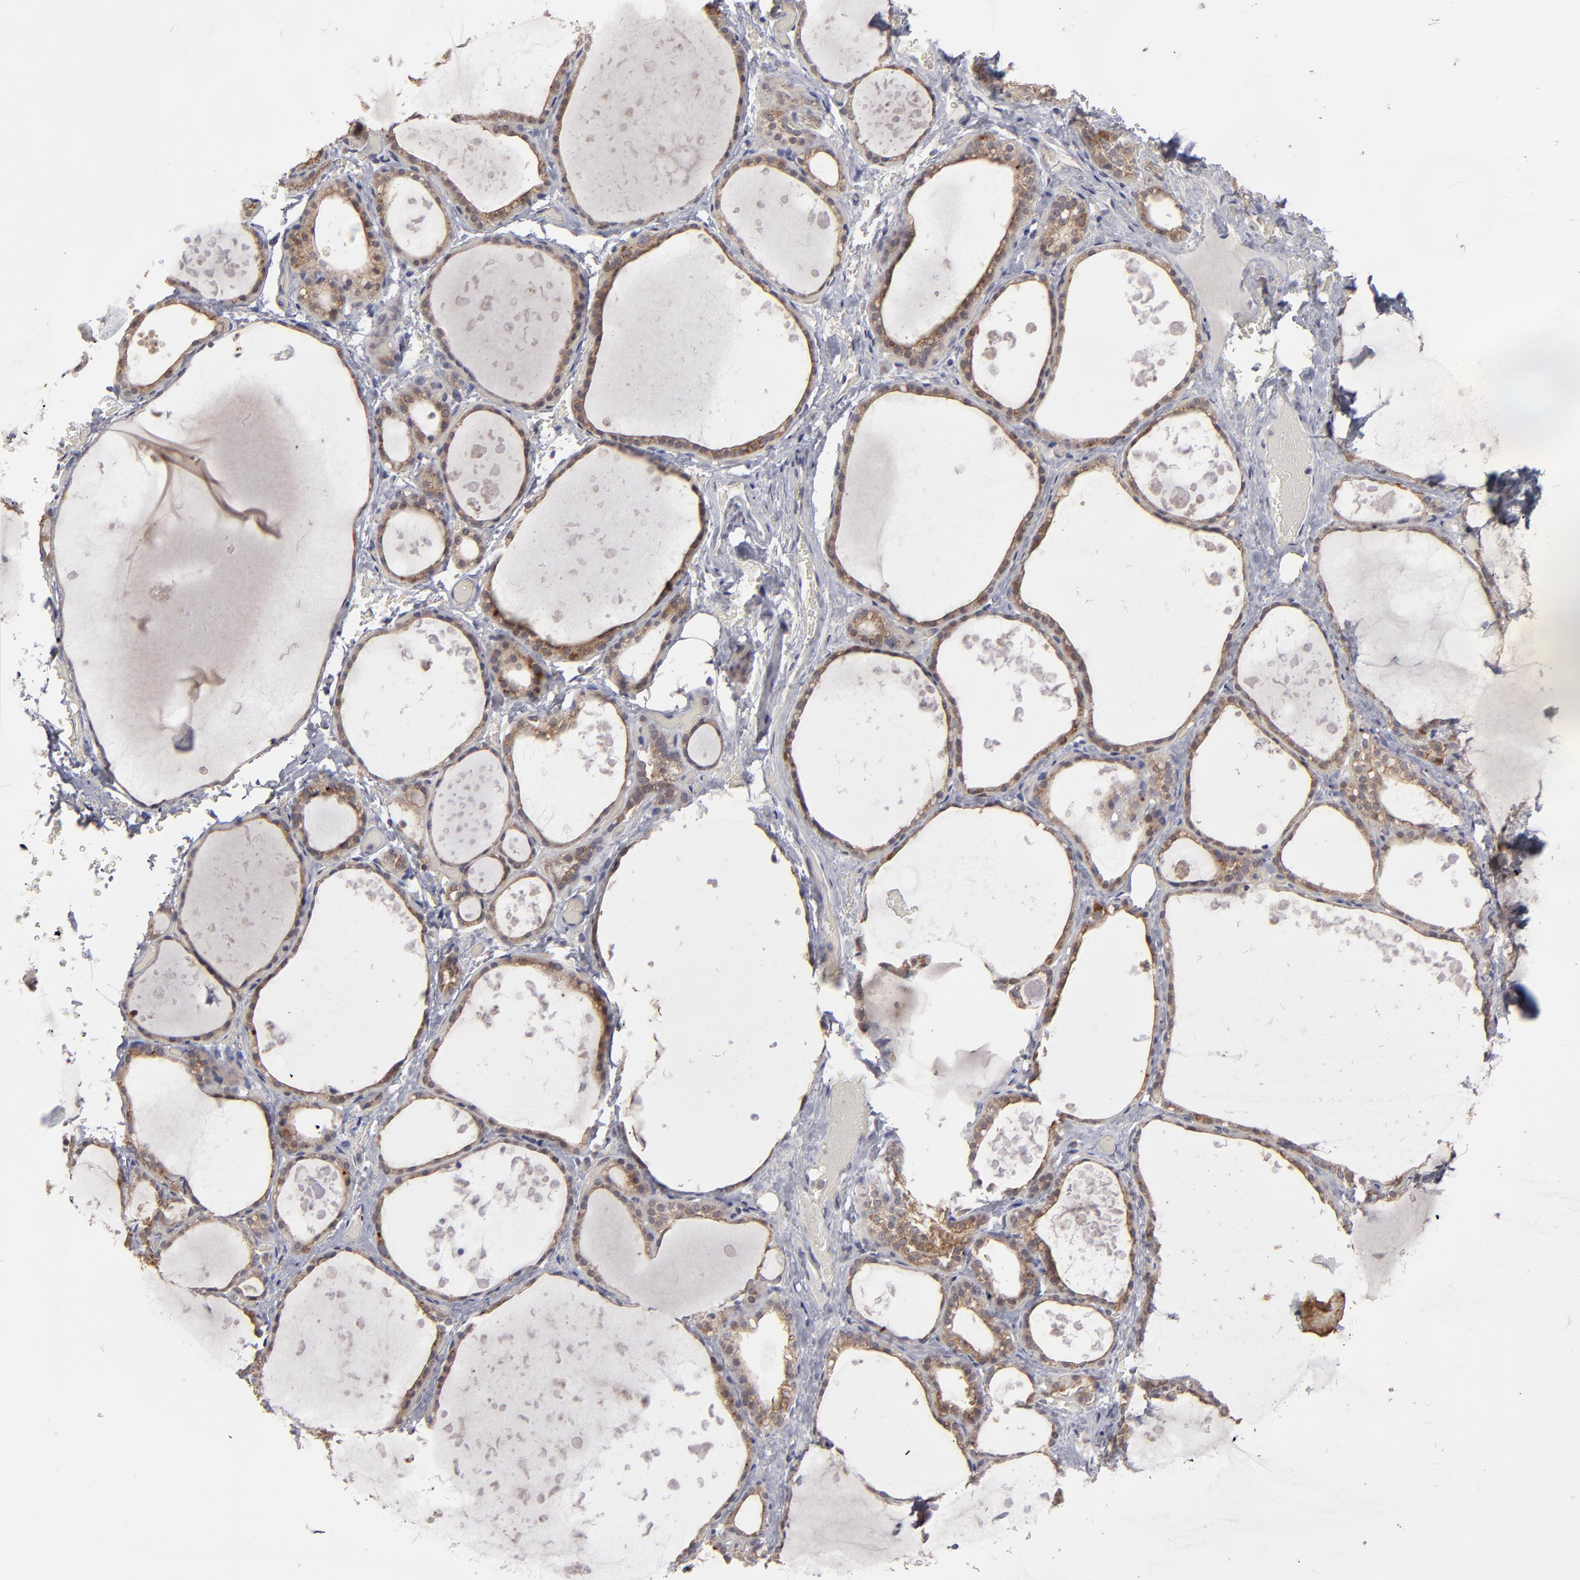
{"staining": {"intensity": "moderate", "quantity": ">75%", "location": "cytoplasmic/membranous"}, "tissue": "thyroid gland", "cell_type": "Glandular cells", "image_type": "normal", "snomed": [{"axis": "morphology", "description": "Normal tissue, NOS"}, {"axis": "topography", "description": "Thyroid gland"}], "caption": "A brown stain shows moderate cytoplasmic/membranous positivity of a protein in glandular cells of normal thyroid gland.", "gene": "GLCCI1", "patient": {"sex": "male", "age": 61}}